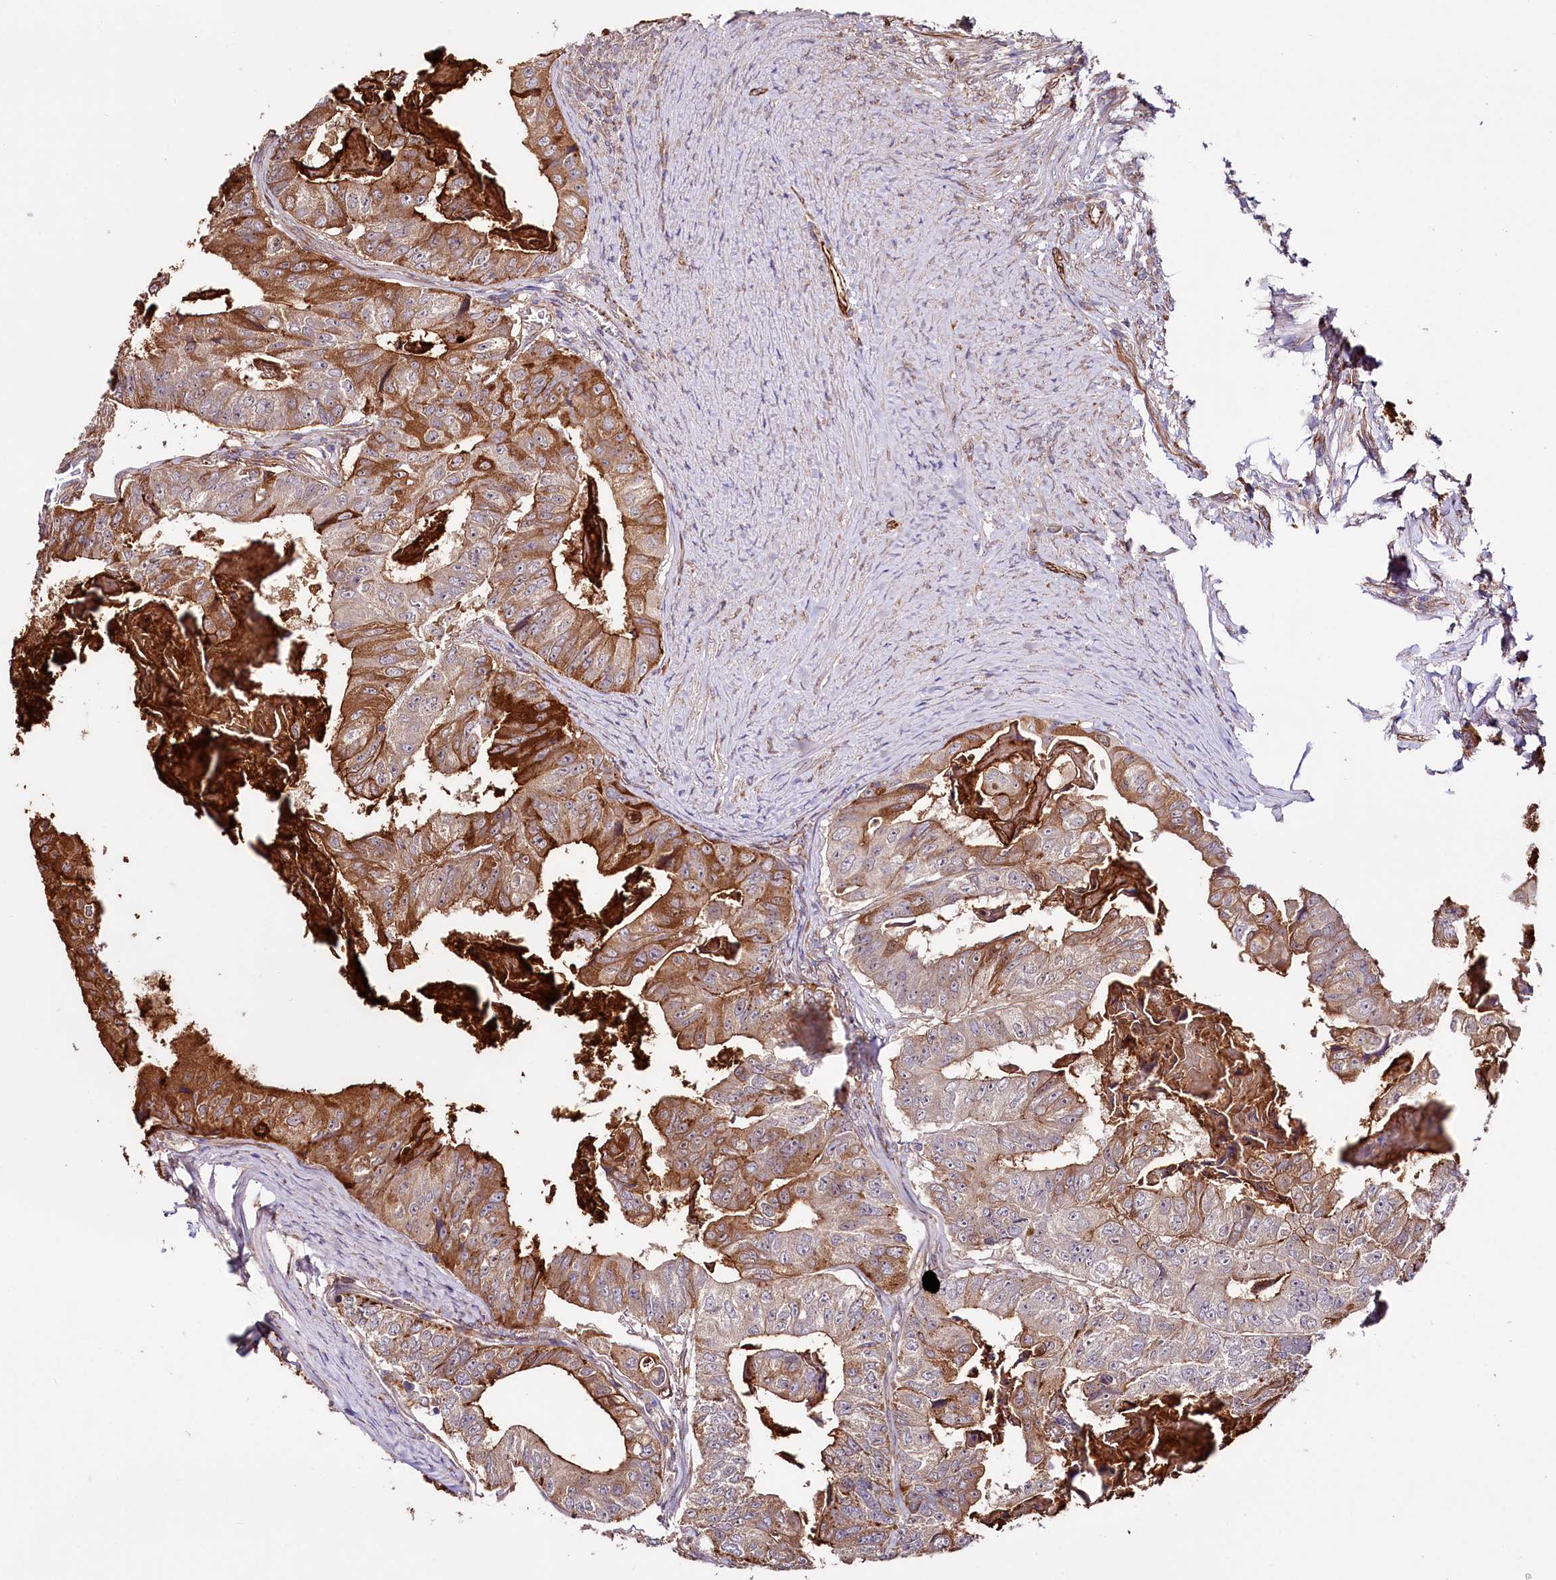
{"staining": {"intensity": "strong", "quantity": "<25%", "location": "cytoplasmic/membranous"}, "tissue": "colorectal cancer", "cell_type": "Tumor cells", "image_type": "cancer", "snomed": [{"axis": "morphology", "description": "Adenocarcinoma, NOS"}, {"axis": "topography", "description": "Colon"}], "caption": "This histopathology image displays immunohistochemistry (IHC) staining of colorectal cancer (adenocarcinoma), with medium strong cytoplasmic/membranous expression in approximately <25% of tumor cells.", "gene": "TTC12", "patient": {"sex": "female", "age": 67}}